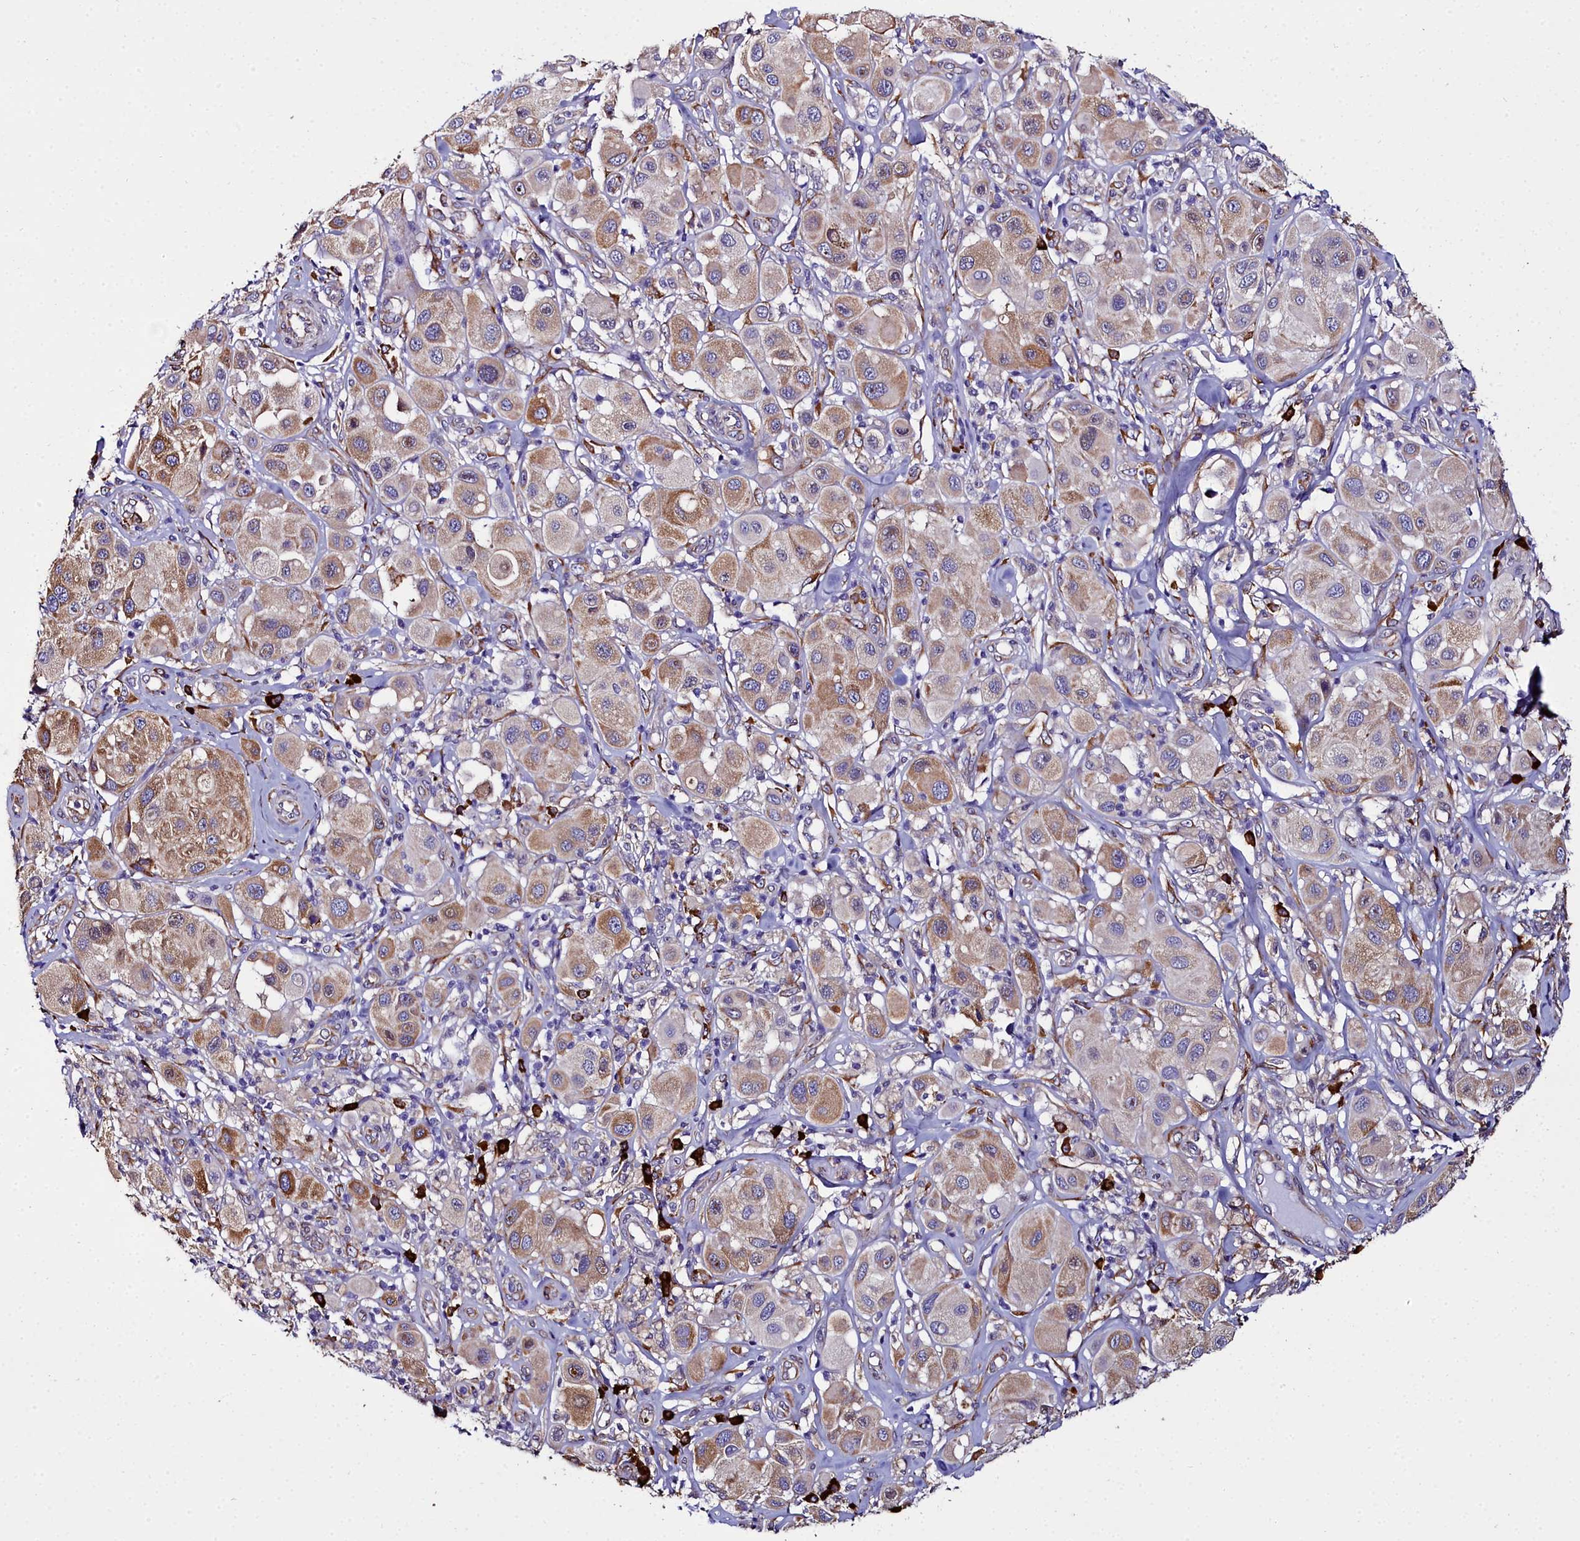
{"staining": {"intensity": "moderate", "quantity": ">75%", "location": "cytoplasmic/membranous"}, "tissue": "melanoma", "cell_type": "Tumor cells", "image_type": "cancer", "snomed": [{"axis": "morphology", "description": "Malignant melanoma, Metastatic site"}, {"axis": "topography", "description": "Skin"}], "caption": "IHC of human malignant melanoma (metastatic site) displays medium levels of moderate cytoplasmic/membranous positivity in about >75% of tumor cells. (DAB IHC, brown staining for protein, blue staining for nuclei).", "gene": "TXNDC5", "patient": {"sex": "male", "age": 41}}